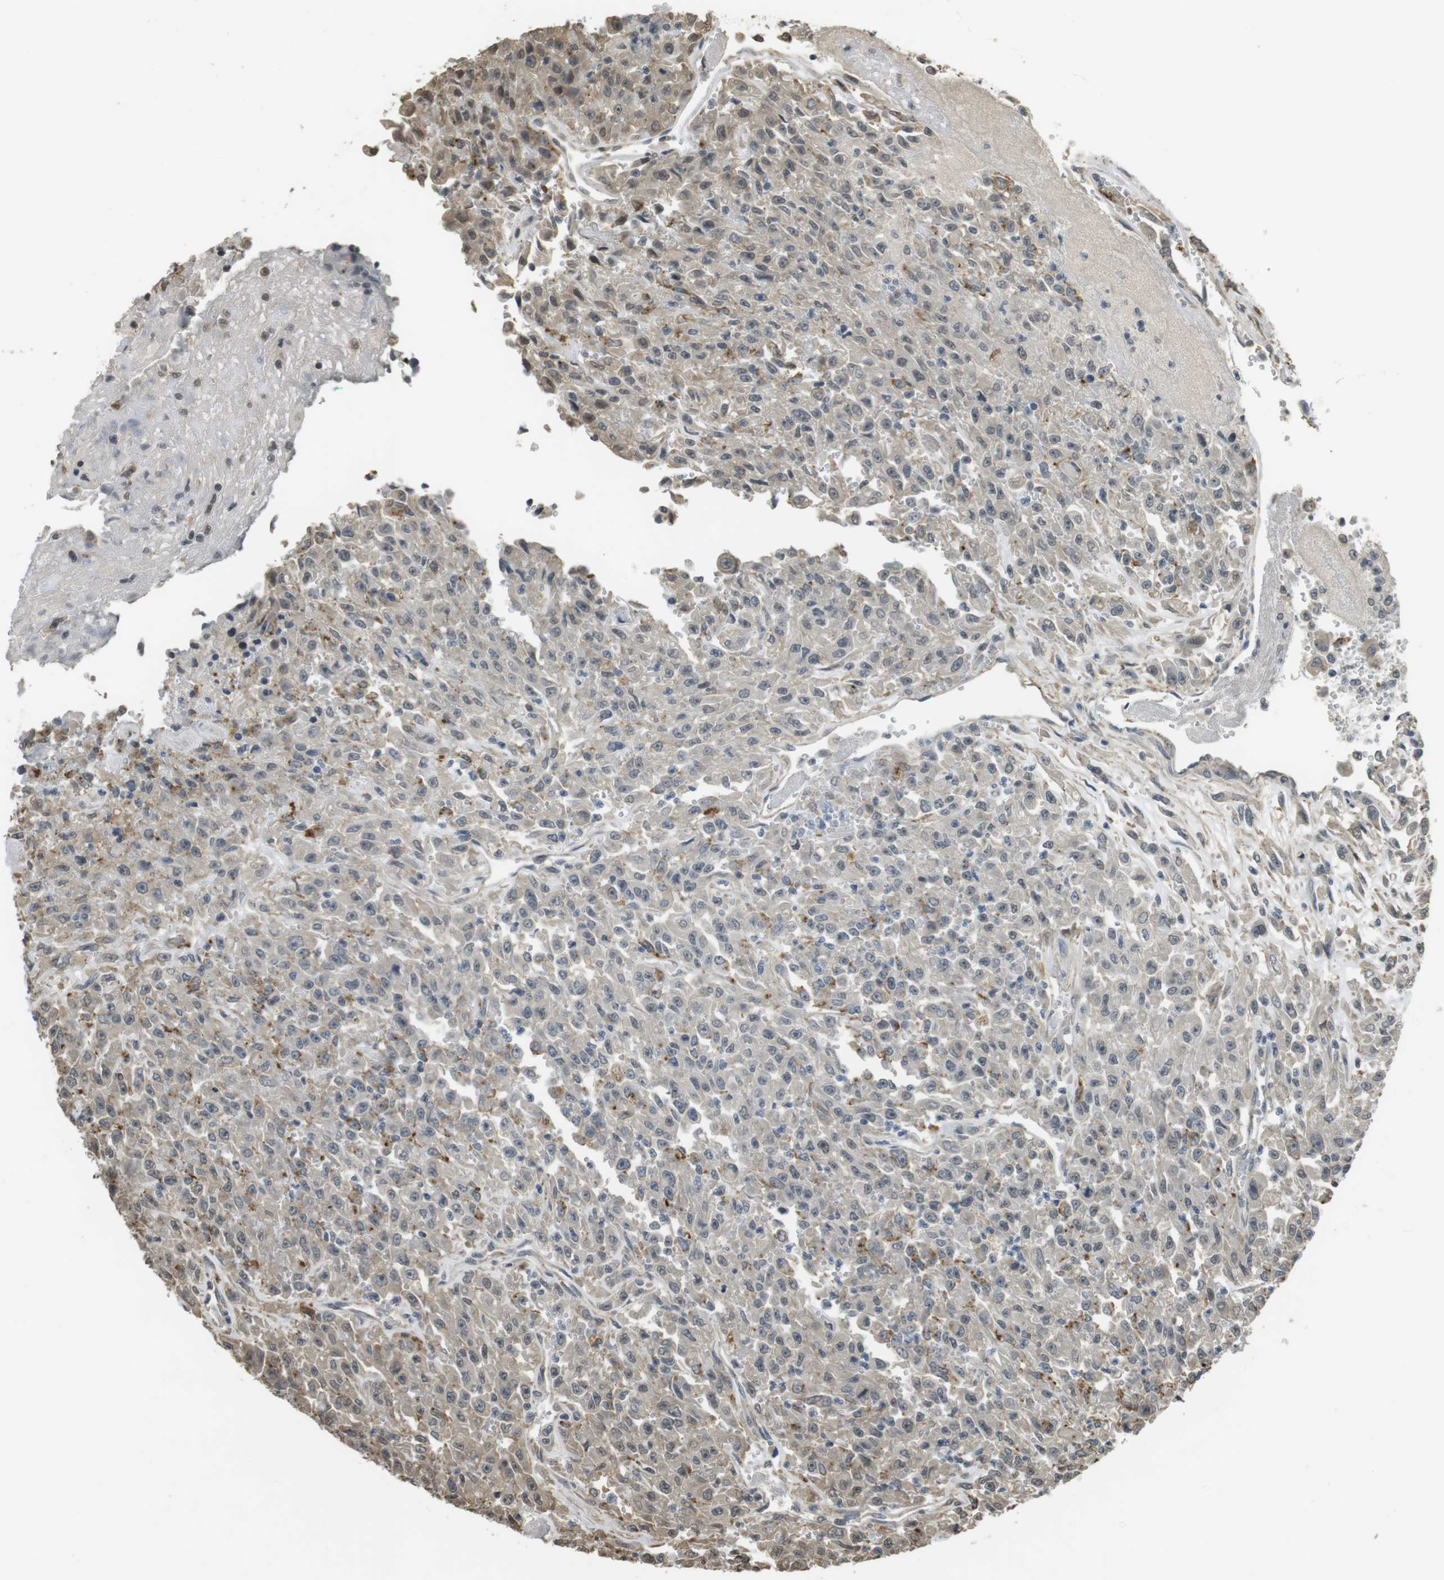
{"staining": {"intensity": "weak", "quantity": ">75%", "location": "cytoplasmic/membranous"}, "tissue": "urothelial cancer", "cell_type": "Tumor cells", "image_type": "cancer", "snomed": [{"axis": "morphology", "description": "Urothelial carcinoma, High grade"}, {"axis": "topography", "description": "Urinary bladder"}], "caption": "Urothelial cancer stained for a protein shows weak cytoplasmic/membranous positivity in tumor cells.", "gene": "FZD10", "patient": {"sex": "male", "age": 46}}